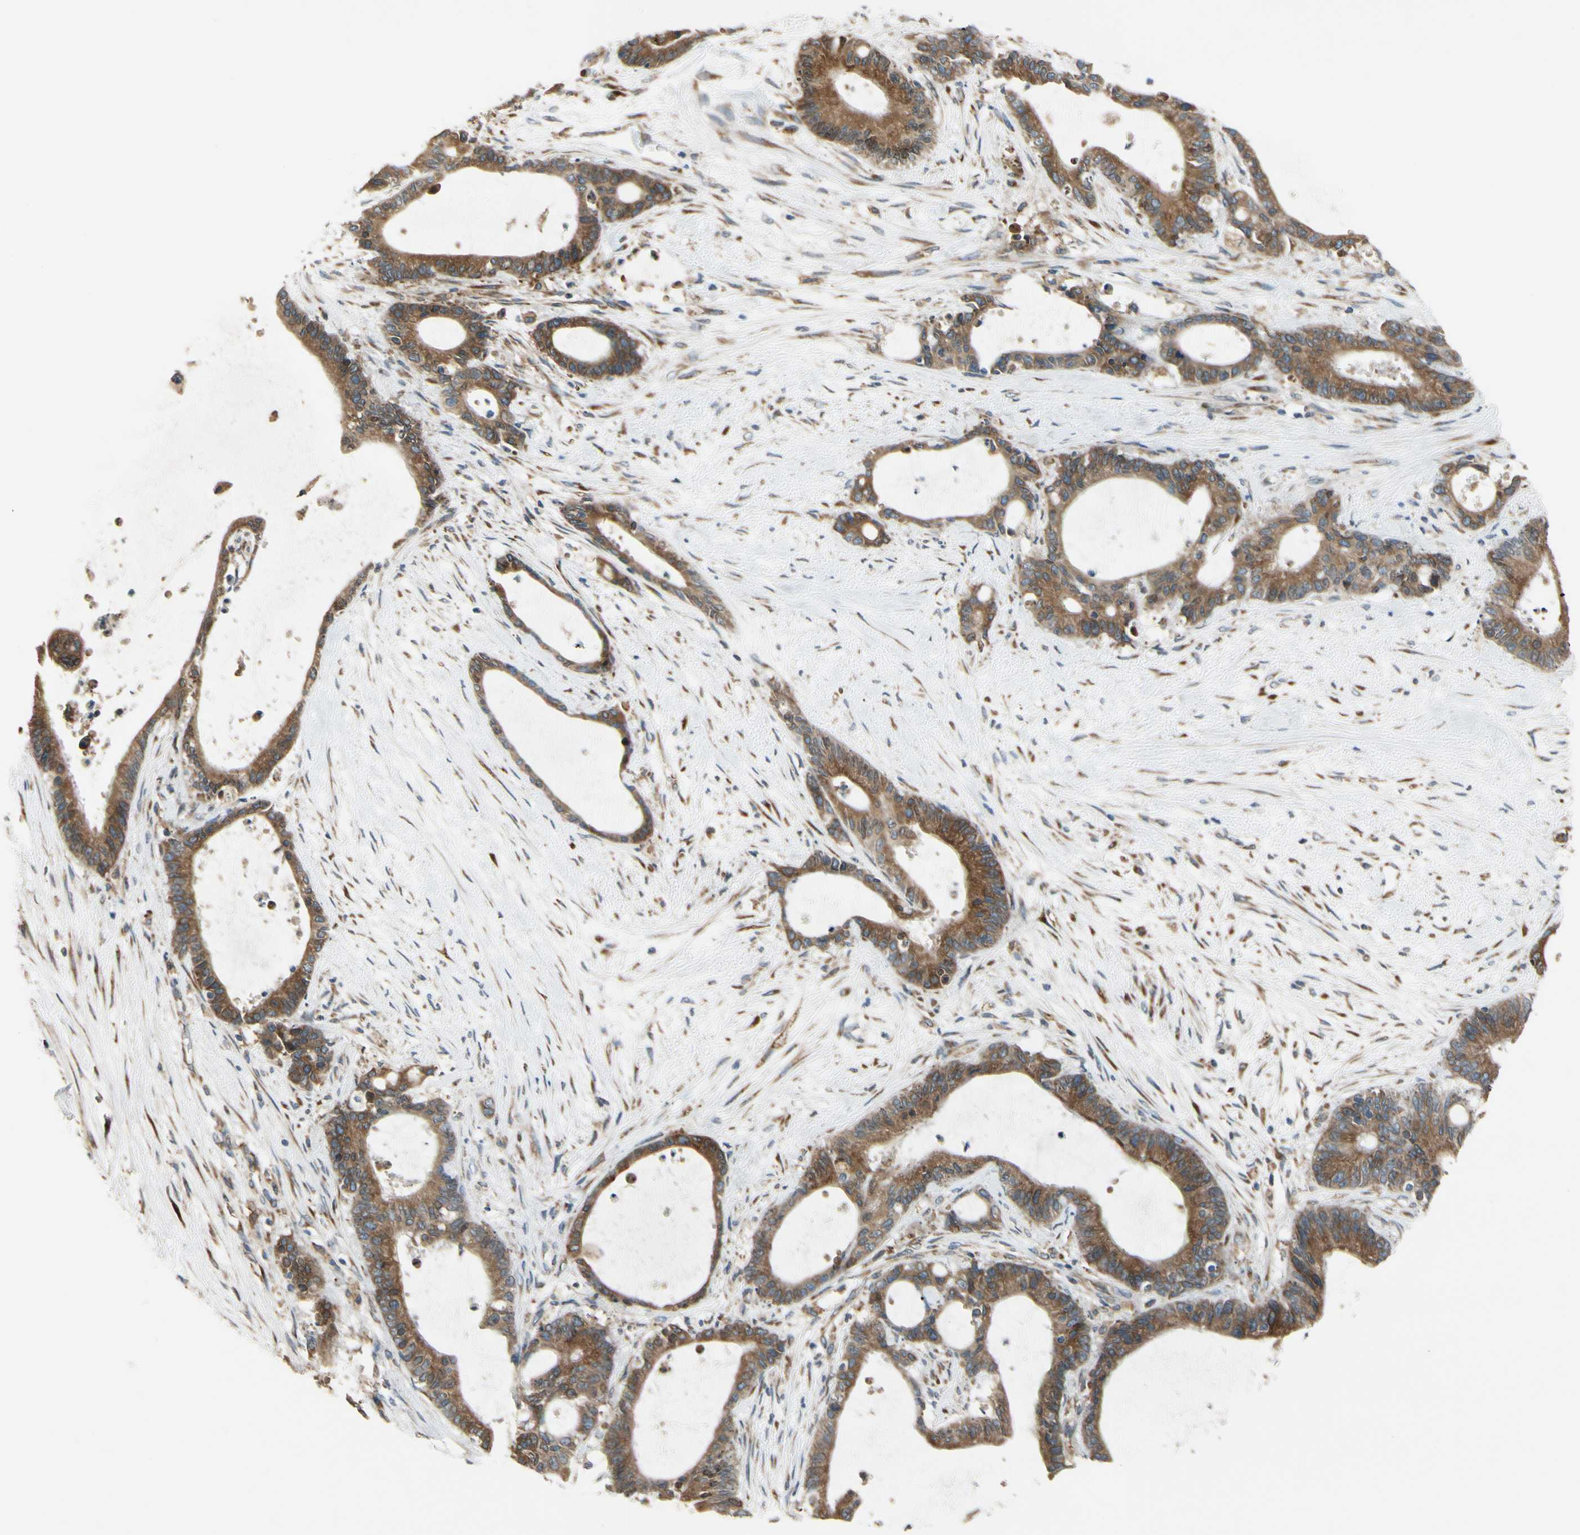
{"staining": {"intensity": "strong", "quantity": ">75%", "location": "cytoplasmic/membranous"}, "tissue": "liver cancer", "cell_type": "Tumor cells", "image_type": "cancer", "snomed": [{"axis": "morphology", "description": "Cholangiocarcinoma"}, {"axis": "topography", "description": "Liver"}], "caption": "Brown immunohistochemical staining in human cholangiocarcinoma (liver) reveals strong cytoplasmic/membranous positivity in approximately >75% of tumor cells.", "gene": "RPN2", "patient": {"sex": "female", "age": 73}}